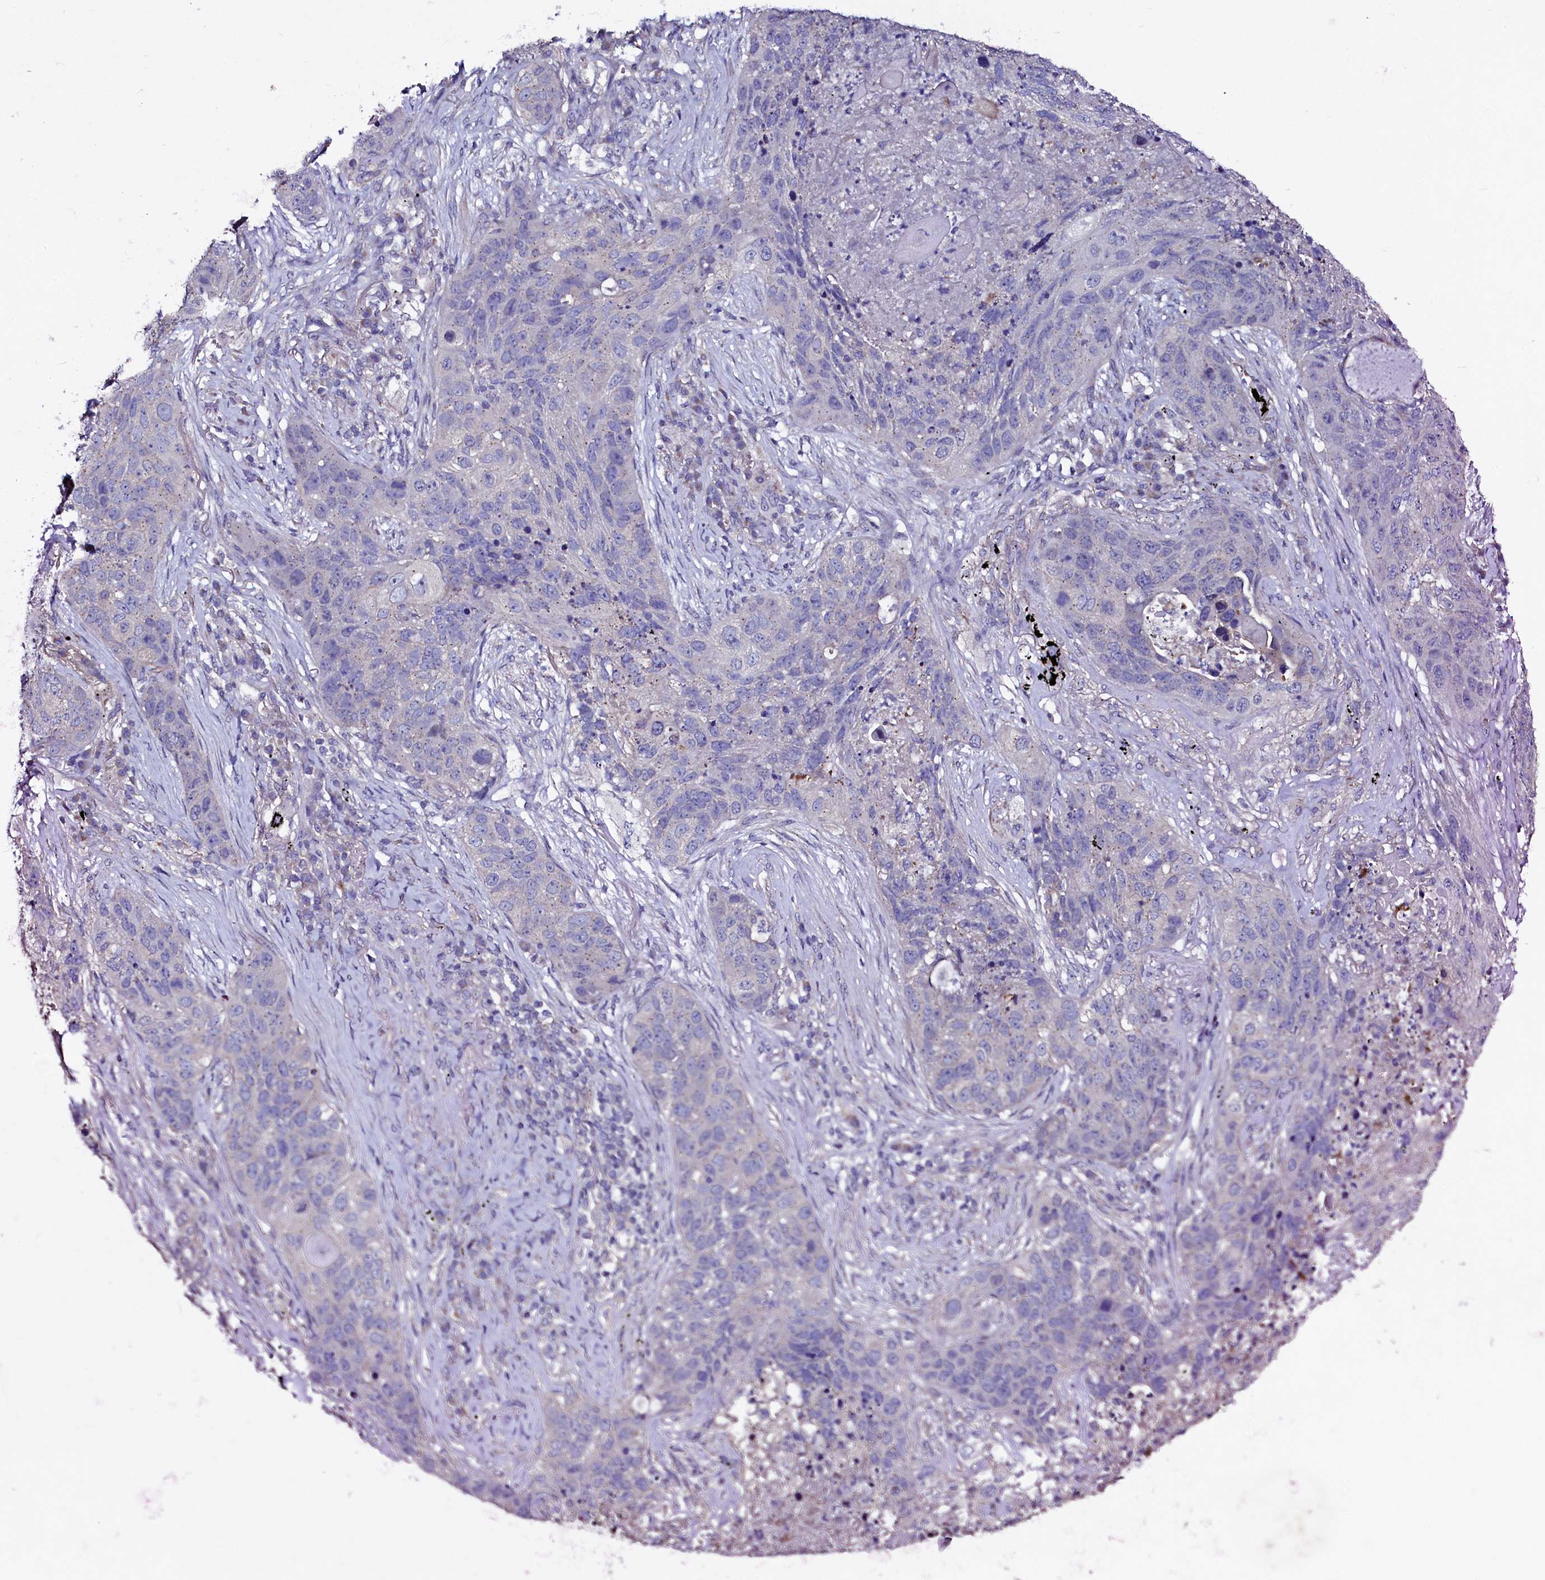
{"staining": {"intensity": "negative", "quantity": "none", "location": "none"}, "tissue": "lung cancer", "cell_type": "Tumor cells", "image_type": "cancer", "snomed": [{"axis": "morphology", "description": "Squamous cell carcinoma, NOS"}, {"axis": "topography", "description": "Lung"}], "caption": "Tumor cells are negative for protein expression in human lung cancer.", "gene": "USPL1", "patient": {"sex": "female", "age": 63}}